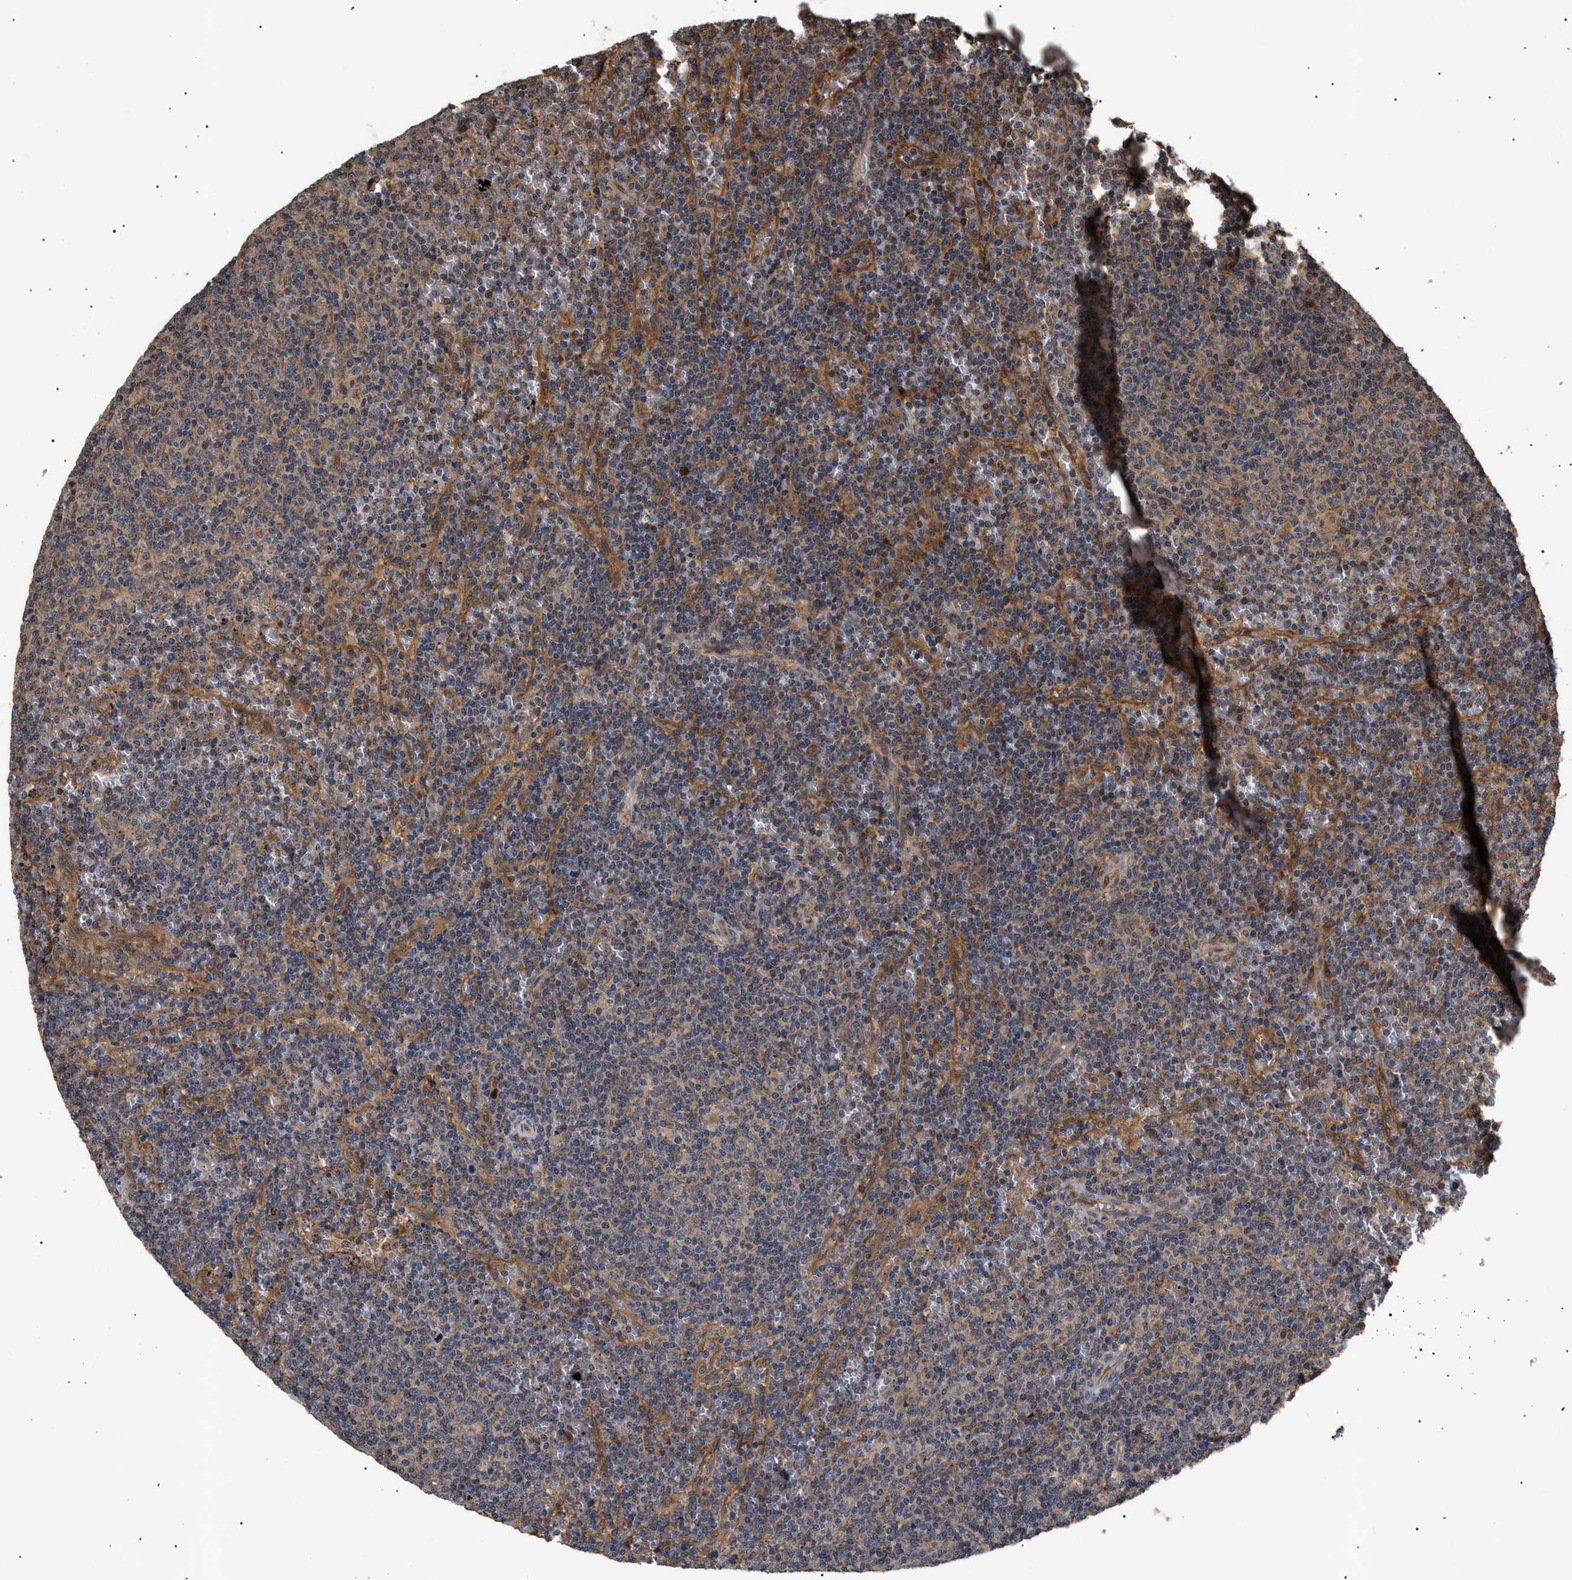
{"staining": {"intensity": "weak", "quantity": ">75%", "location": "cytoplasmic/membranous,nuclear"}, "tissue": "lymphoma", "cell_type": "Tumor cells", "image_type": "cancer", "snomed": [{"axis": "morphology", "description": "Malignant lymphoma, non-Hodgkin's type, Low grade"}, {"axis": "topography", "description": "Spleen"}], "caption": "An image showing weak cytoplasmic/membranous and nuclear positivity in approximately >75% of tumor cells in malignant lymphoma, non-Hodgkin's type (low-grade), as visualized by brown immunohistochemical staining.", "gene": "ASTL", "patient": {"sex": "female", "age": 50}}